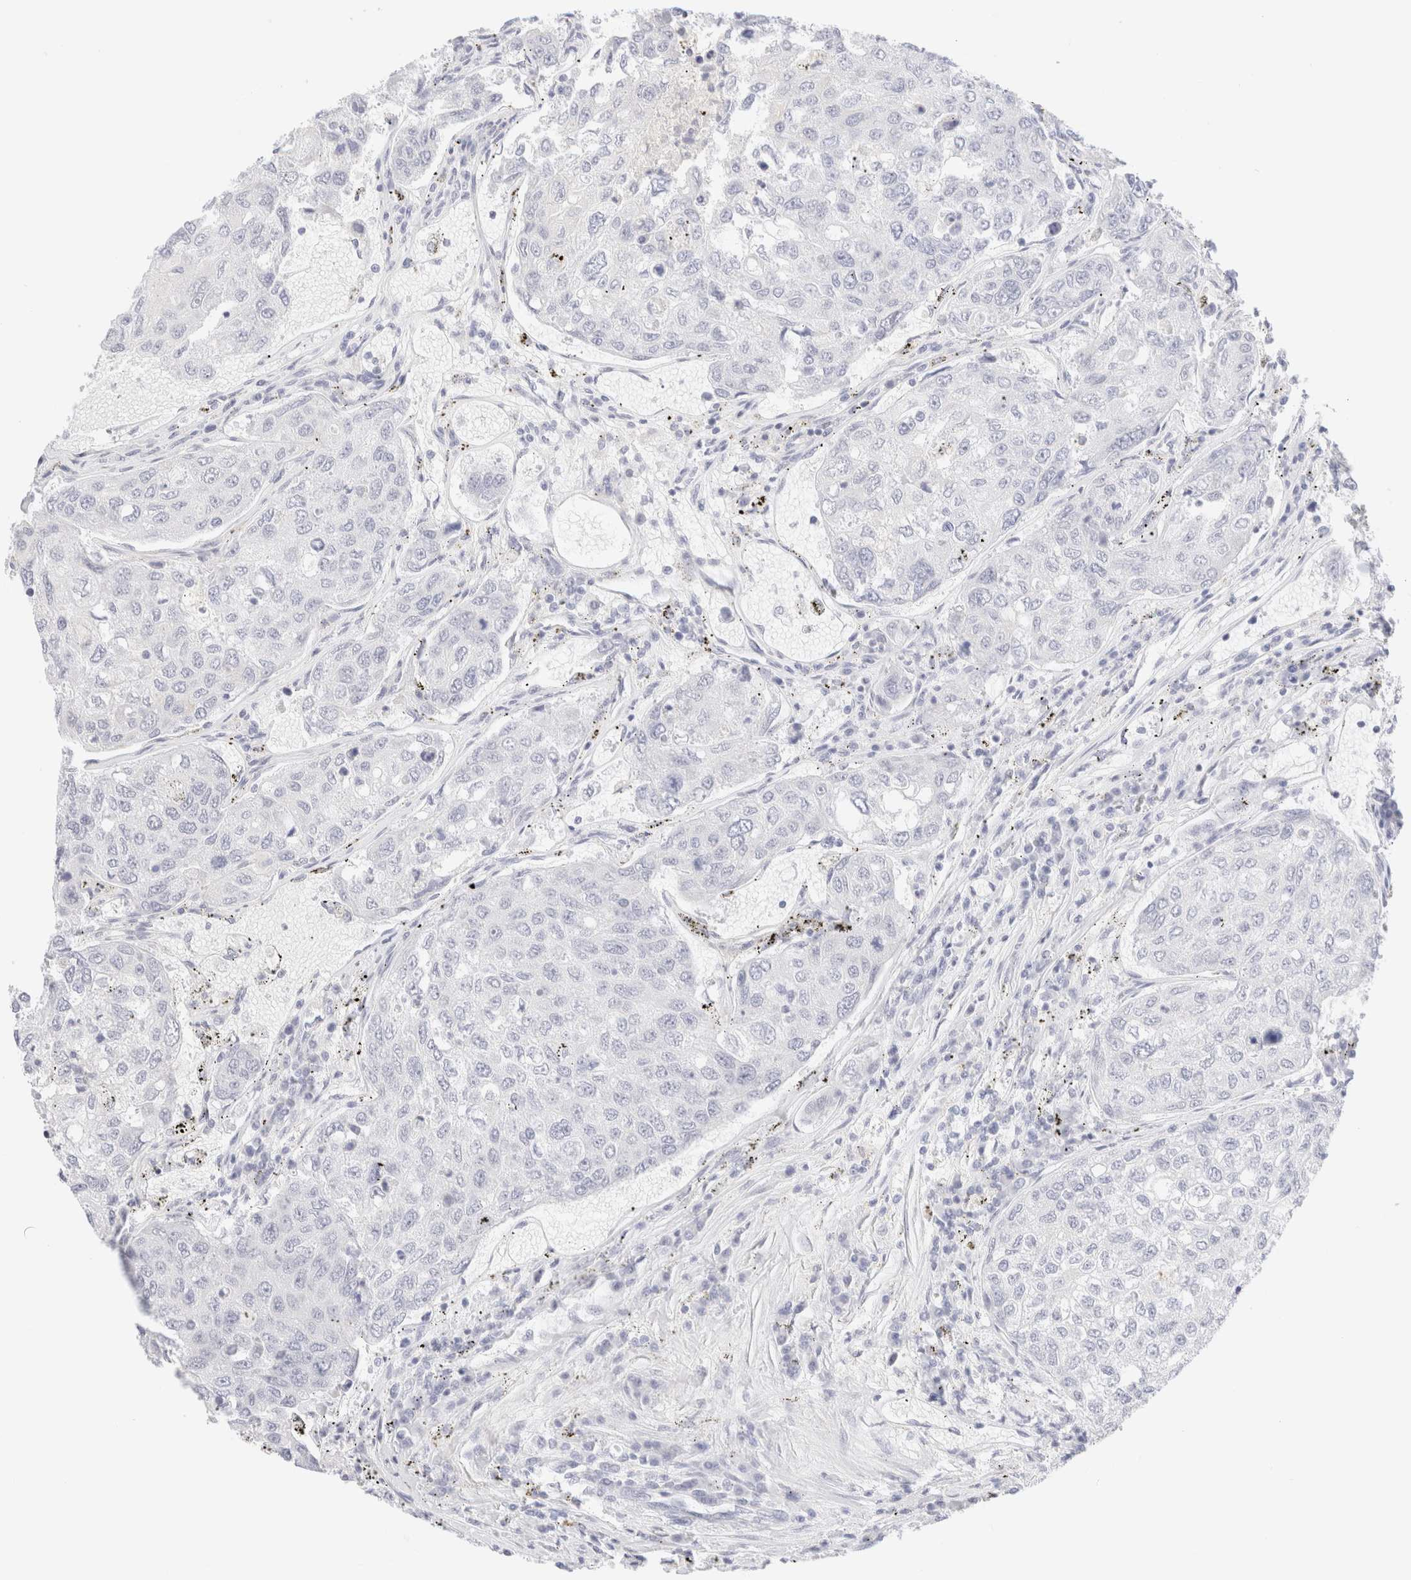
{"staining": {"intensity": "negative", "quantity": "none", "location": "none"}, "tissue": "urothelial cancer", "cell_type": "Tumor cells", "image_type": "cancer", "snomed": [{"axis": "morphology", "description": "Urothelial carcinoma, High grade"}, {"axis": "topography", "description": "Lymph node"}, {"axis": "topography", "description": "Urinary bladder"}], "caption": "A histopathology image of human high-grade urothelial carcinoma is negative for staining in tumor cells.", "gene": "KRT15", "patient": {"sex": "male", "age": 51}}